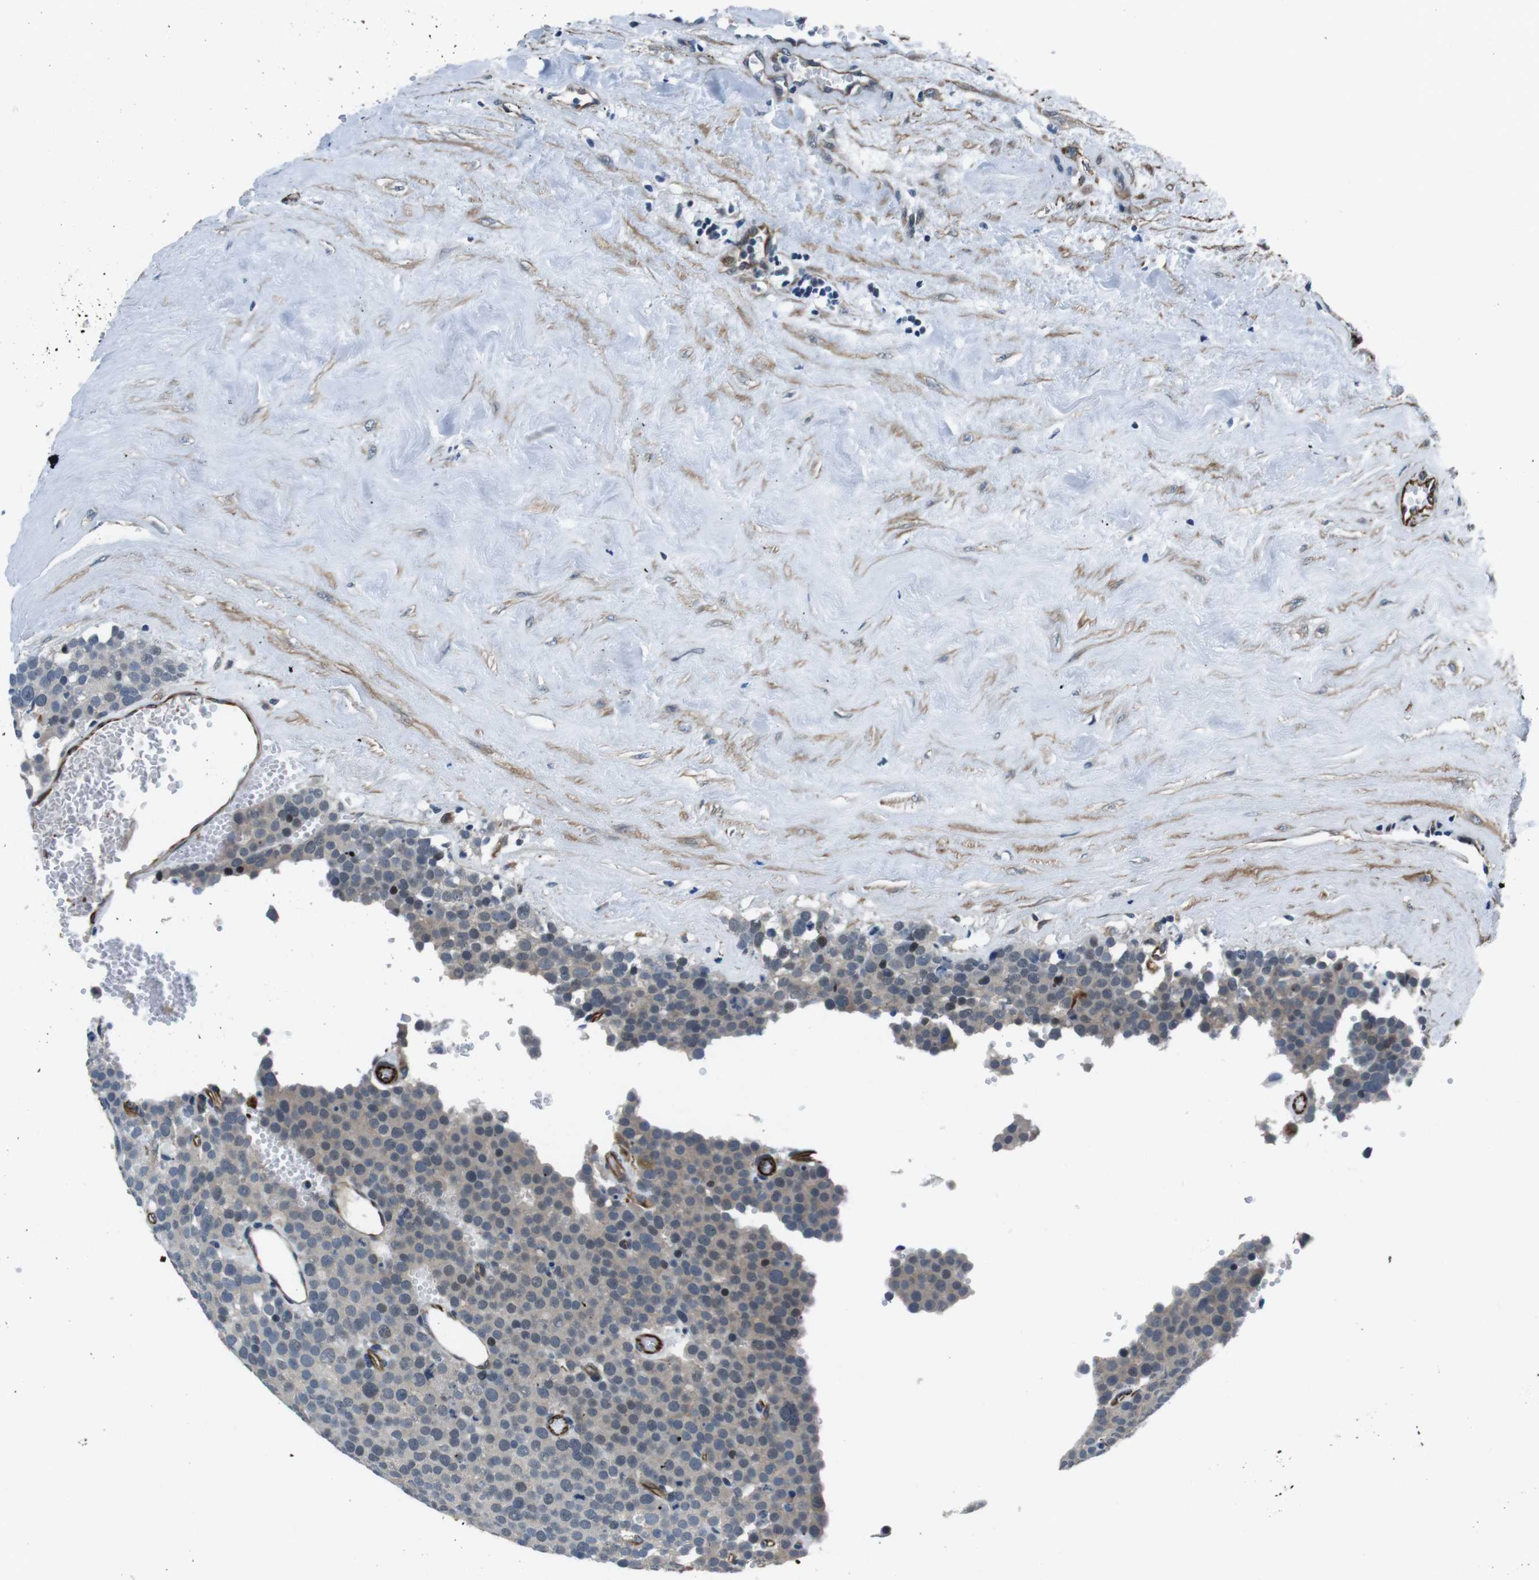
{"staining": {"intensity": "negative", "quantity": "none", "location": "none"}, "tissue": "testis cancer", "cell_type": "Tumor cells", "image_type": "cancer", "snomed": [{"axis": "morphology", "description": "Normal tissue, NOS"}, {"axis": "morphology", "description": "Seminoma, NOS"}, {"axis": "topography", "description": "Testis"}], "caption": "An IHC histopathology image of seminoma (testis) is shown. There is no staining in tumor cells of seminoma (testis). The staining is performed using DAB brown chromogen with nuclei counter-stained in using hematoxylin.", "gene": "LRRC49", "patient": {"sex": "male", "age": 71}}